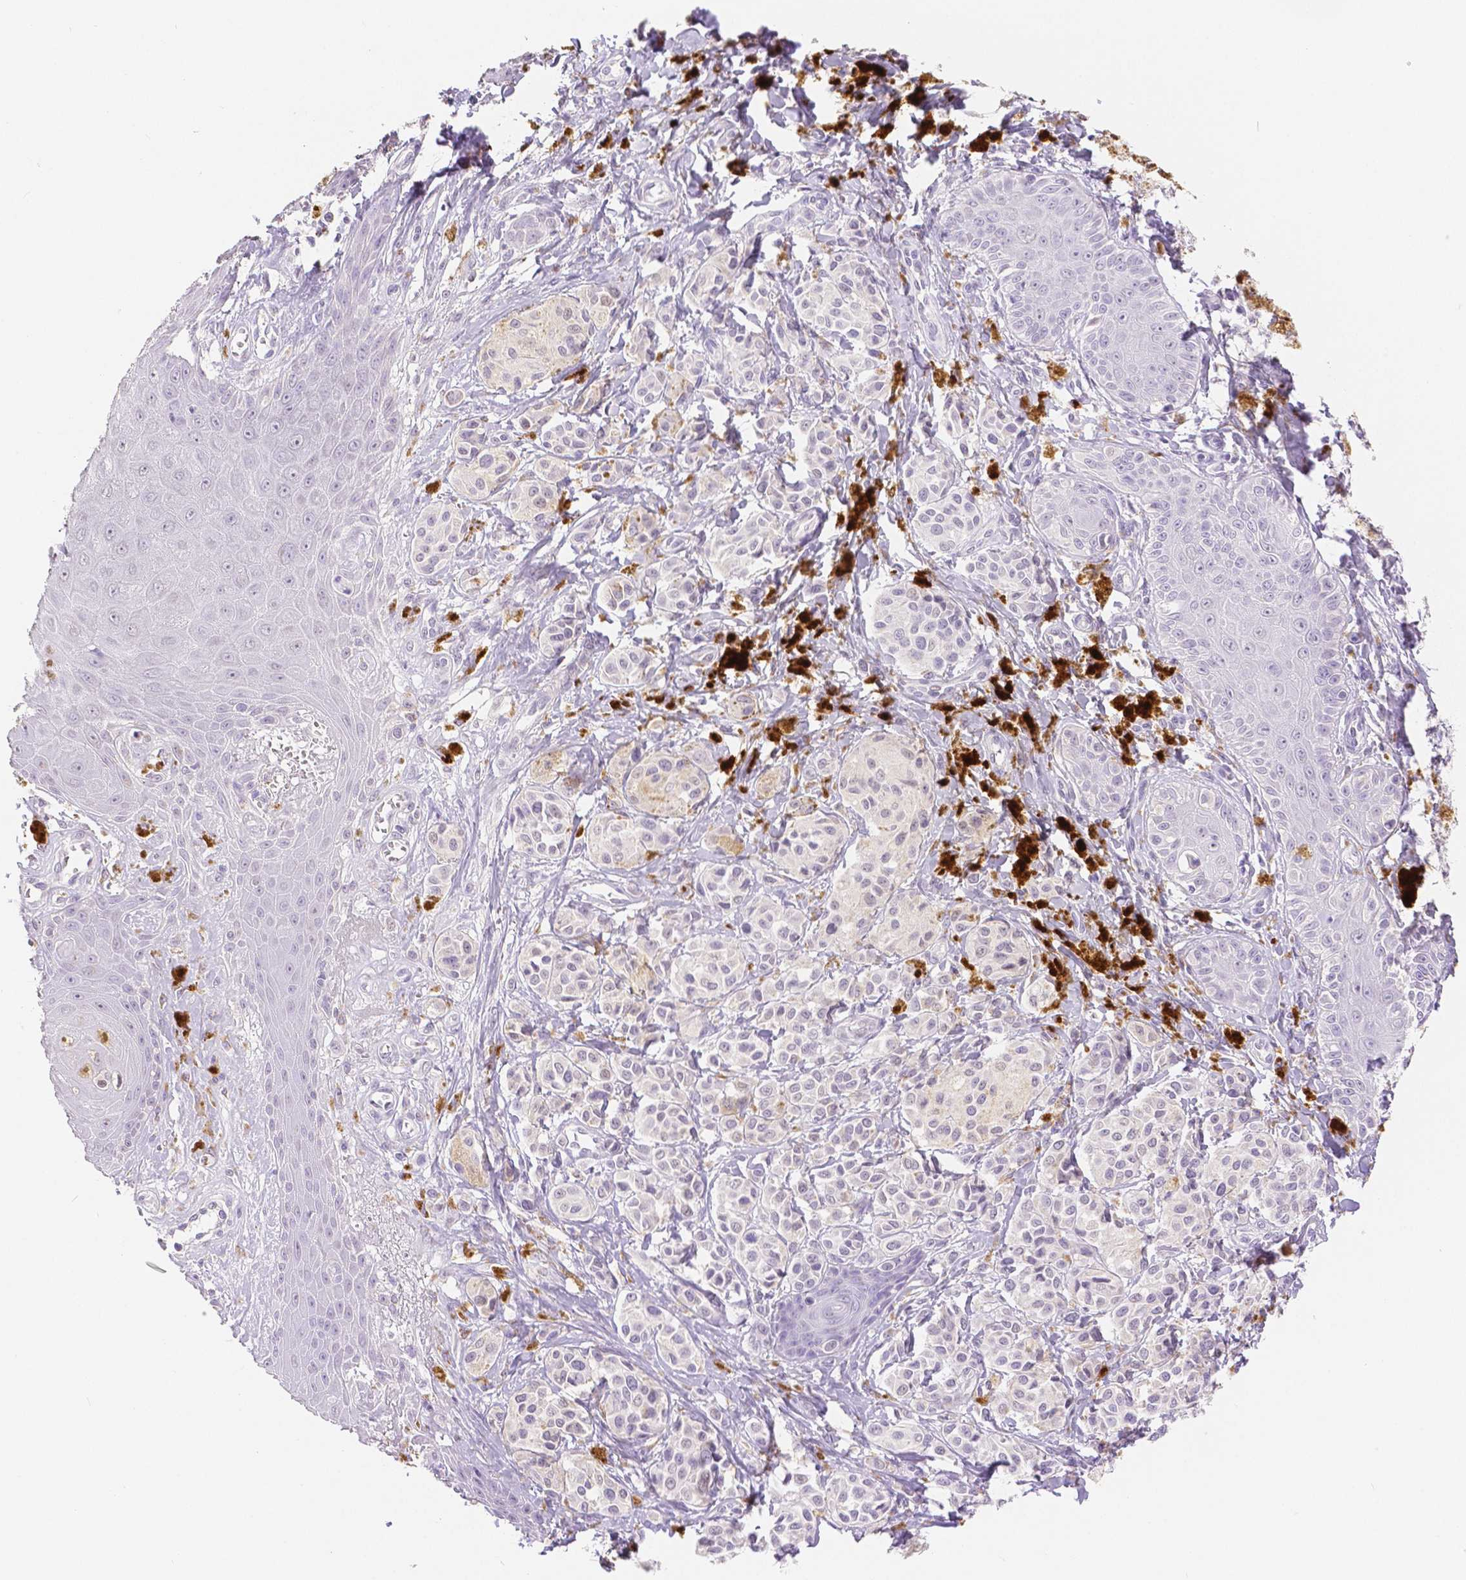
{"staining": {"intensity": "negative", "quantity": "none", "location": "none"}, "tissue": "melanoma", "cell_type": "Tumor cells", "image_type": "cancer", "snomed": [{"axis": "morphology", "description": "Malignant melanoma, NOS"}, {"axis": "topography", "description": "Skin"}], "caption": "Micrograph shows no protein positivity in tumor cells of melanoma tissue.", "gene": "HNF1B", "patient": {"sex": "female", "age": 80}}